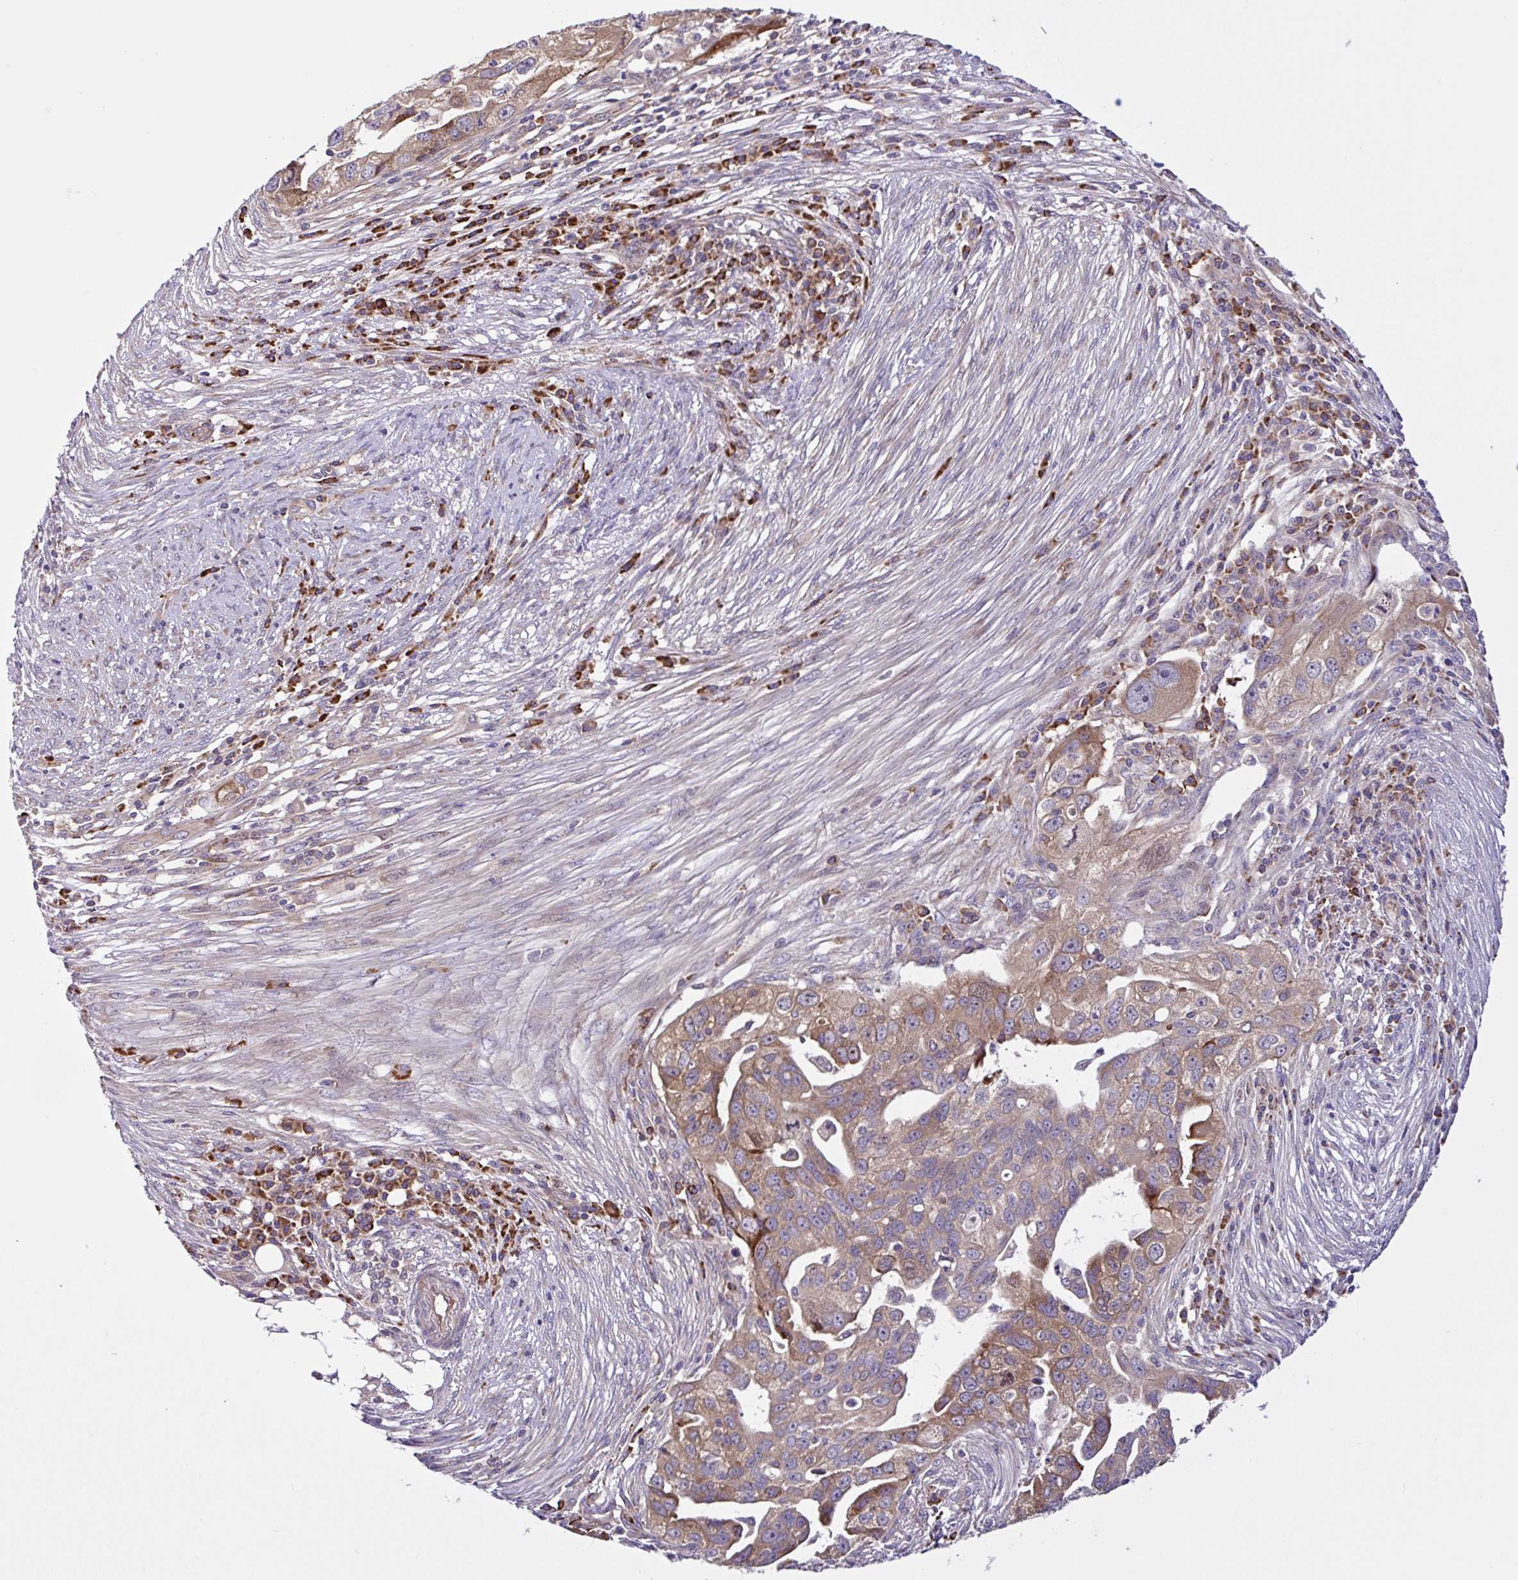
{"staining": {"intensity": "weak", "quantity": ">75%", "location": "cytoplasmic/membranous"}, "tissue": "ovarian cancer", "cell_type": "Tumor cells", "image_type": "cancer", "snomed": [{"axis": "morphology", "description": "Carcinoma, endometroid"}, {"axis": "morphology", "description": "Cystadenocarcinoma, serous, NOS"}, {"axis": "topography", "description": "Ovary"}], "caption": "A histopathology image showing weak cytoplasmic/membranous staining in approximately >75% of tumor cells in ovarian endometroid carcinoma, as visualized by brown immunohistochemical staining.", "gene": "NTPCR", "patient": {"sex": "female", "age": 45}}